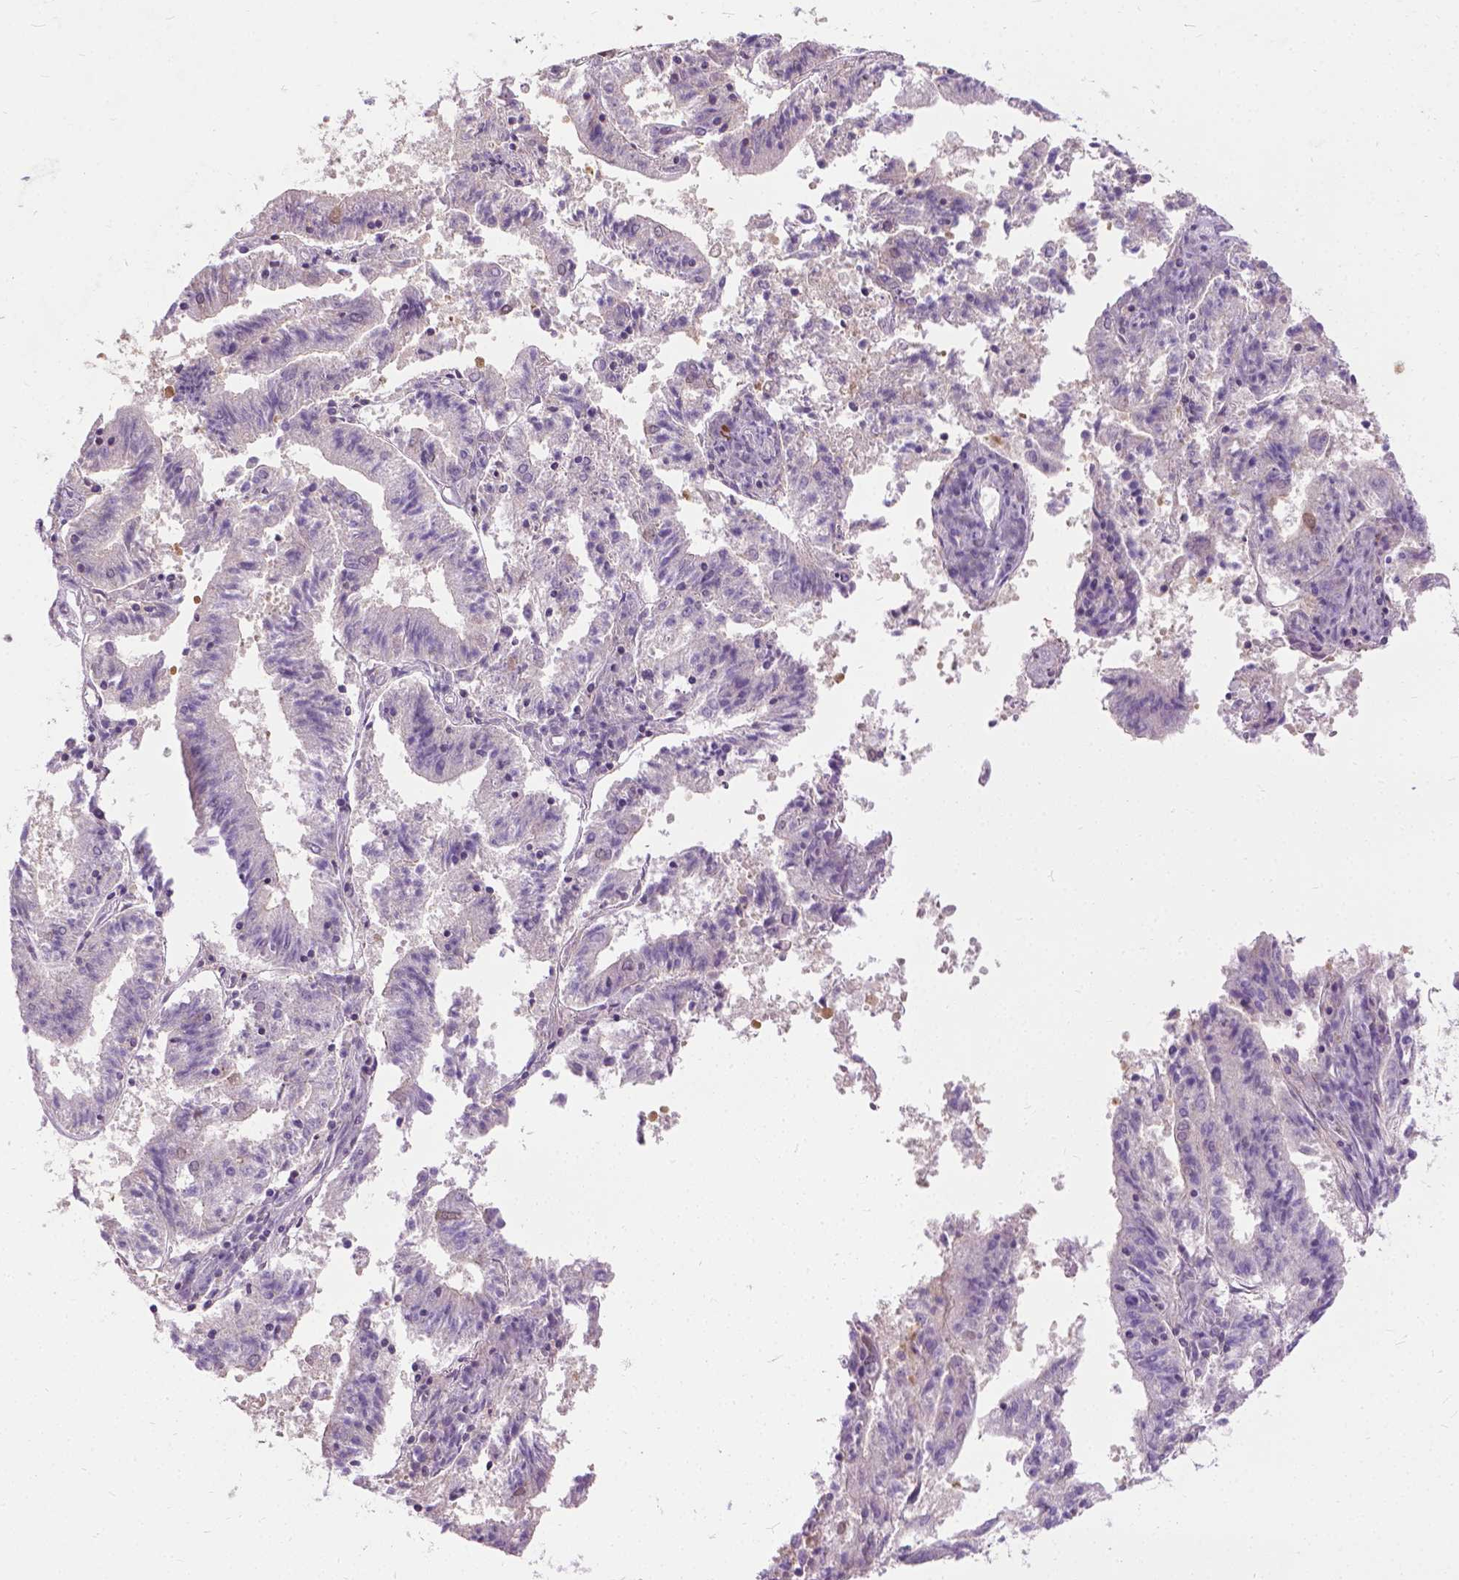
{"staining": {"intensity": "negative", "quantity": "none", "location": "none"}, "tissue": "endometrial cancer", "cell_type": "Tumor cells", "image_type": "cancer", "snomed": [{"axis": "morphology", "description": "Adenocarcinoma, NOS"}, {"axis": "topography", "description": "Endometrium"}], "caption": "This histopathology image is of endometrial adenocarcinoma stained with immunohistochemistry to label a protein in brown with the nuclei are counter-stained blue. There is no staining in tumor cells. (DAB (3,3'-diaminobenzidine) immunohistochemistry visualized using brightfield microscopy, high magnification).", "gene": "JAK3", "patient": {"sex": "female", "age": 82}}